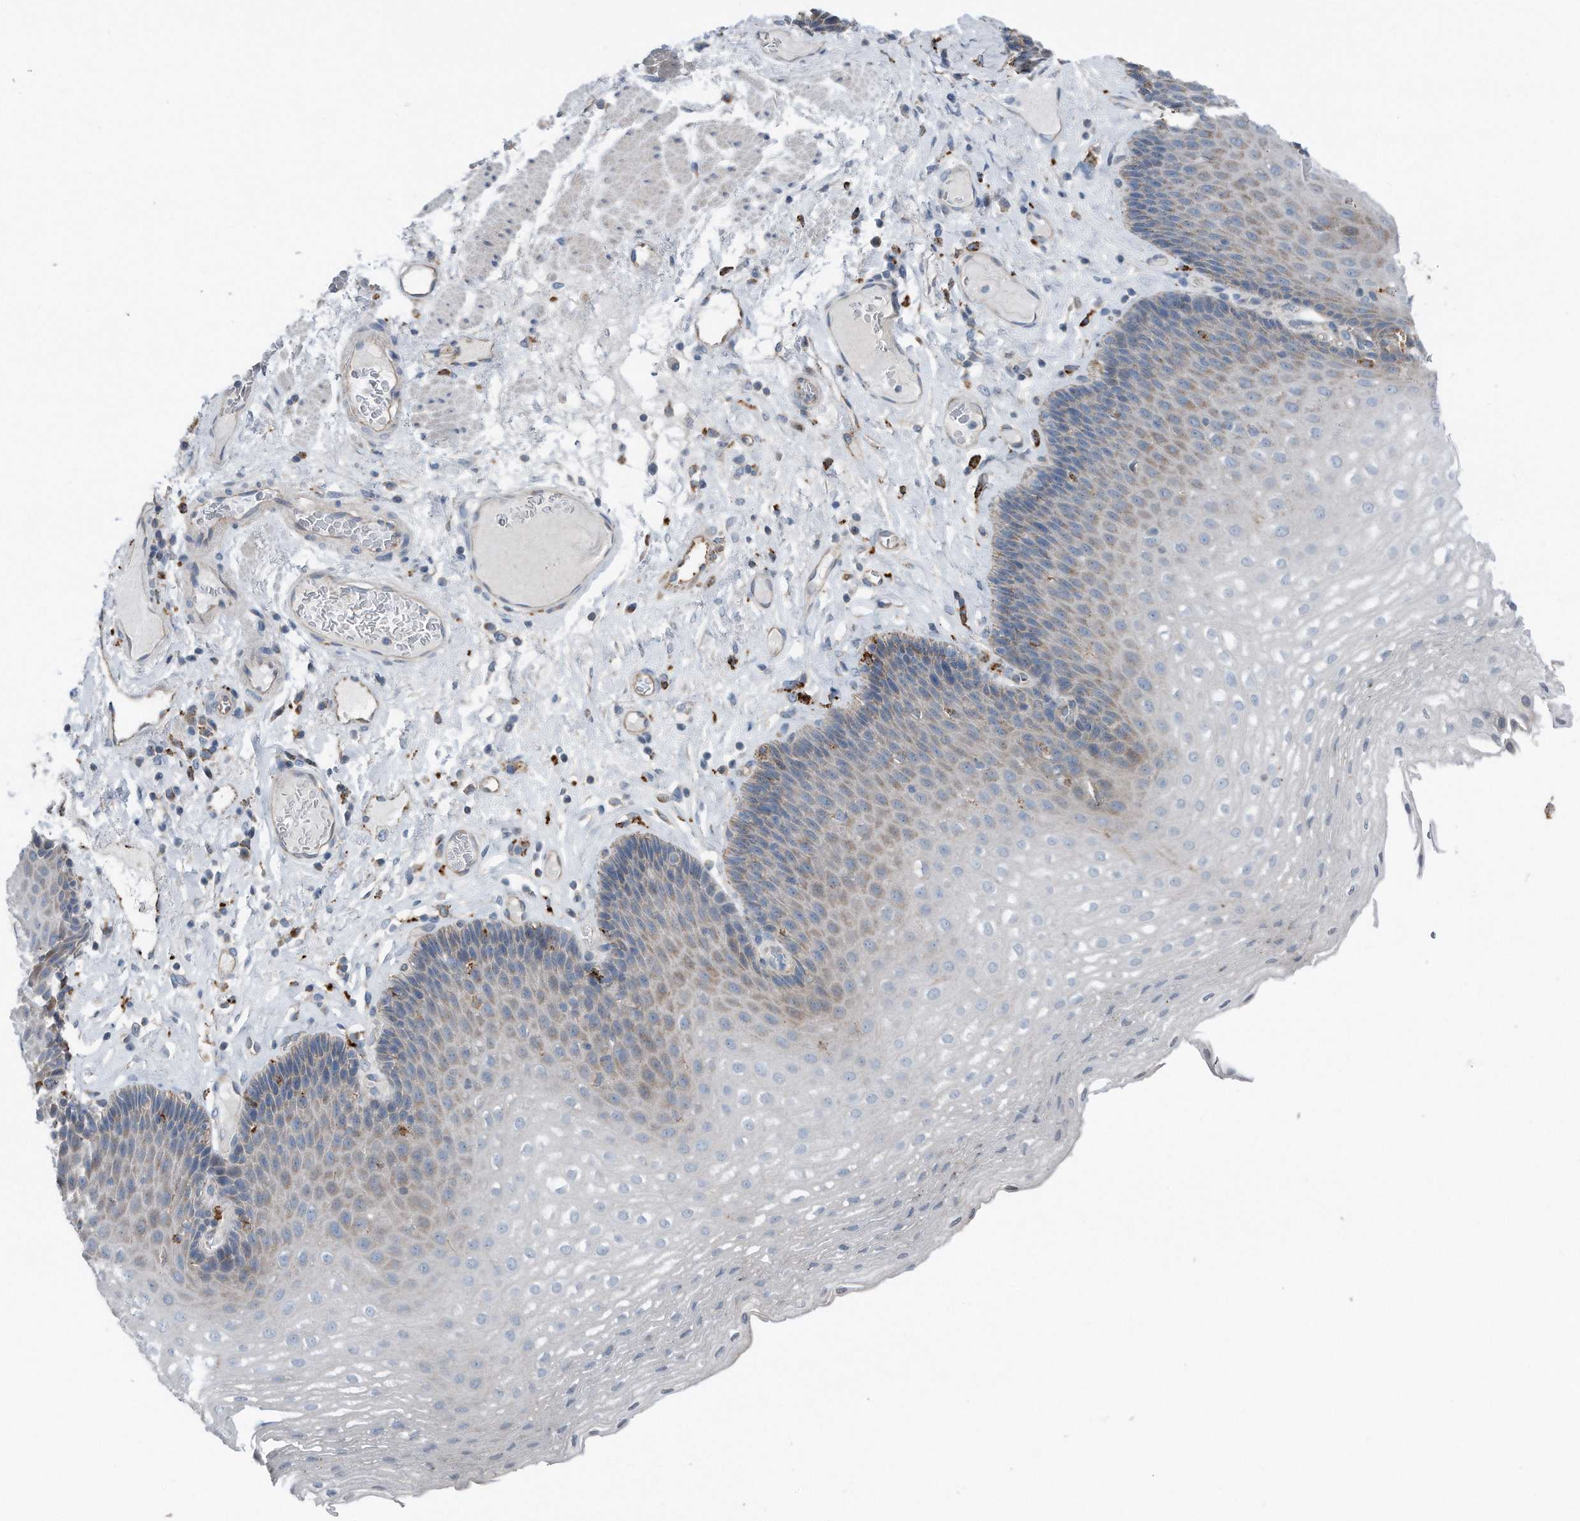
{"staining": {"intensity": "weak", "quantity": "<25%", "location": "cytoplasmic/membranous"}, "tissue": "esophagus", "cell_type": "Squamous epithelial cells", "image_type": "normal", "snomed": [{"axis": "morphology", "description": "Normal tissue, NOS"}, {"axis": "topography", "description": "Esophagus"}], "caption": "DAB (3,3'-diaminobenzidine) immunohistochemical staining of unremarkable human esophagus shows no significant expression in squamous epithelial cells. (Immunohistochemistry, brightfield microscopy, high magnification).", "gene": "ZNF772", "patient": {"sex": "female", "age": 66}}